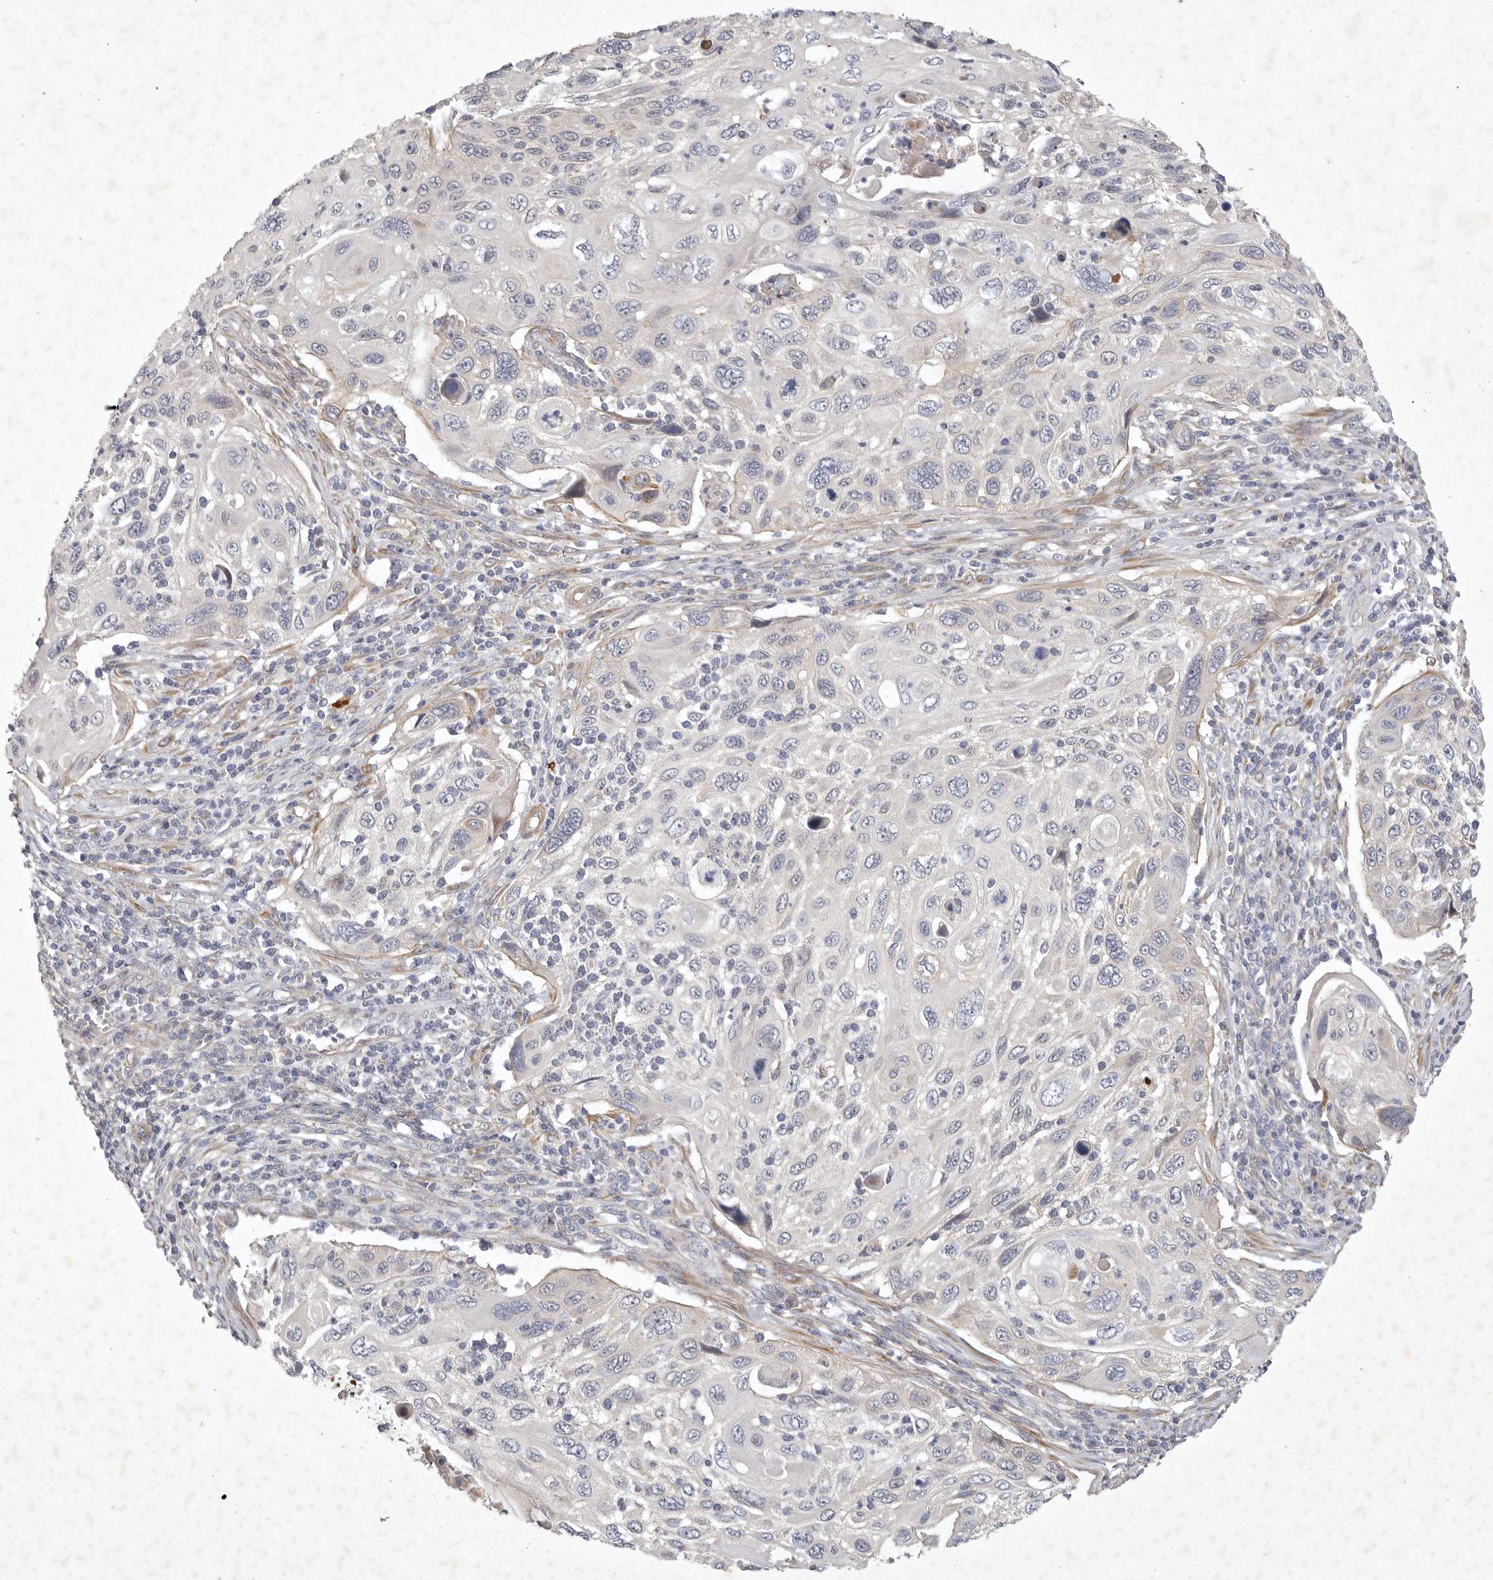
{"staining": {"intensity": "negative", "quantity": "none", "location": "none"}, "tissue": "cervical cancer", "cell_type": "Tumor cells", "image_type": "cancer", "snomed": [{"axis": "morphology", "description": "Squamous cell carcinoma, NOS"}, {"axis": "topography", "description": "Cervix"}], "caption": "A photomicrograph of human cervical cancer is negative for staining in tumor cells.", "gene": "BZW2", "patient": {"sex": "female", "age": 70}}